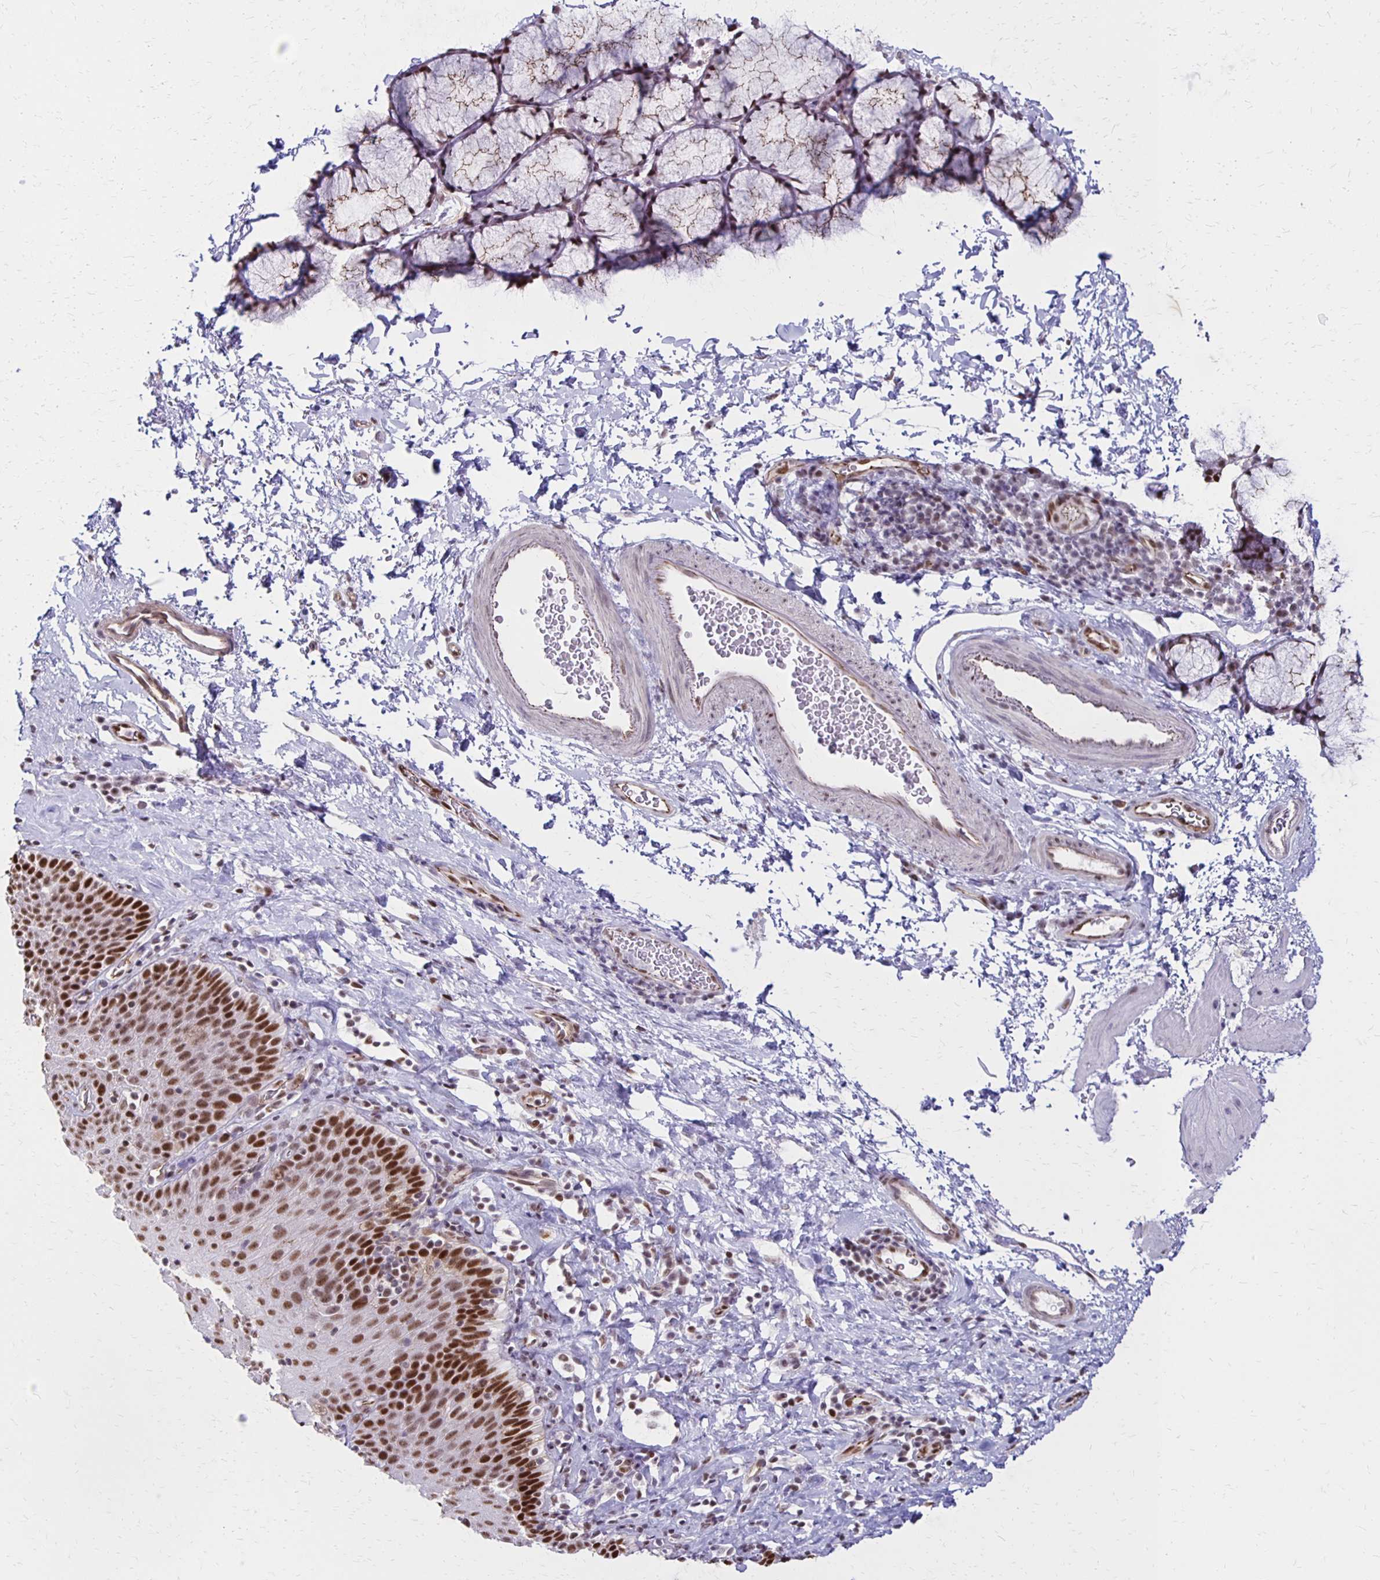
{"staining": {"intensity": "strong", "quantity": ">75%", "location": "nuclear"}, "tissue": "esophagus", "cell_type": "Squamous epithelial cells", "image_type": "normal", "snomed": [{"axis": "morphology", "description": "Normal tissue, NOS"}, {"axis": "topography", "description": "Esophagus"}], "caption": "A photomicrograph of esophagus stained for a protein shows strong nuclear brown staining in squamous epithelial cells. (DAB (3,3'-diaminobenzidine) = brown stain, brightfield microscopy at high magnification).", "gene": "DDB2", "patient": {"sex": "female", "age": 61}}